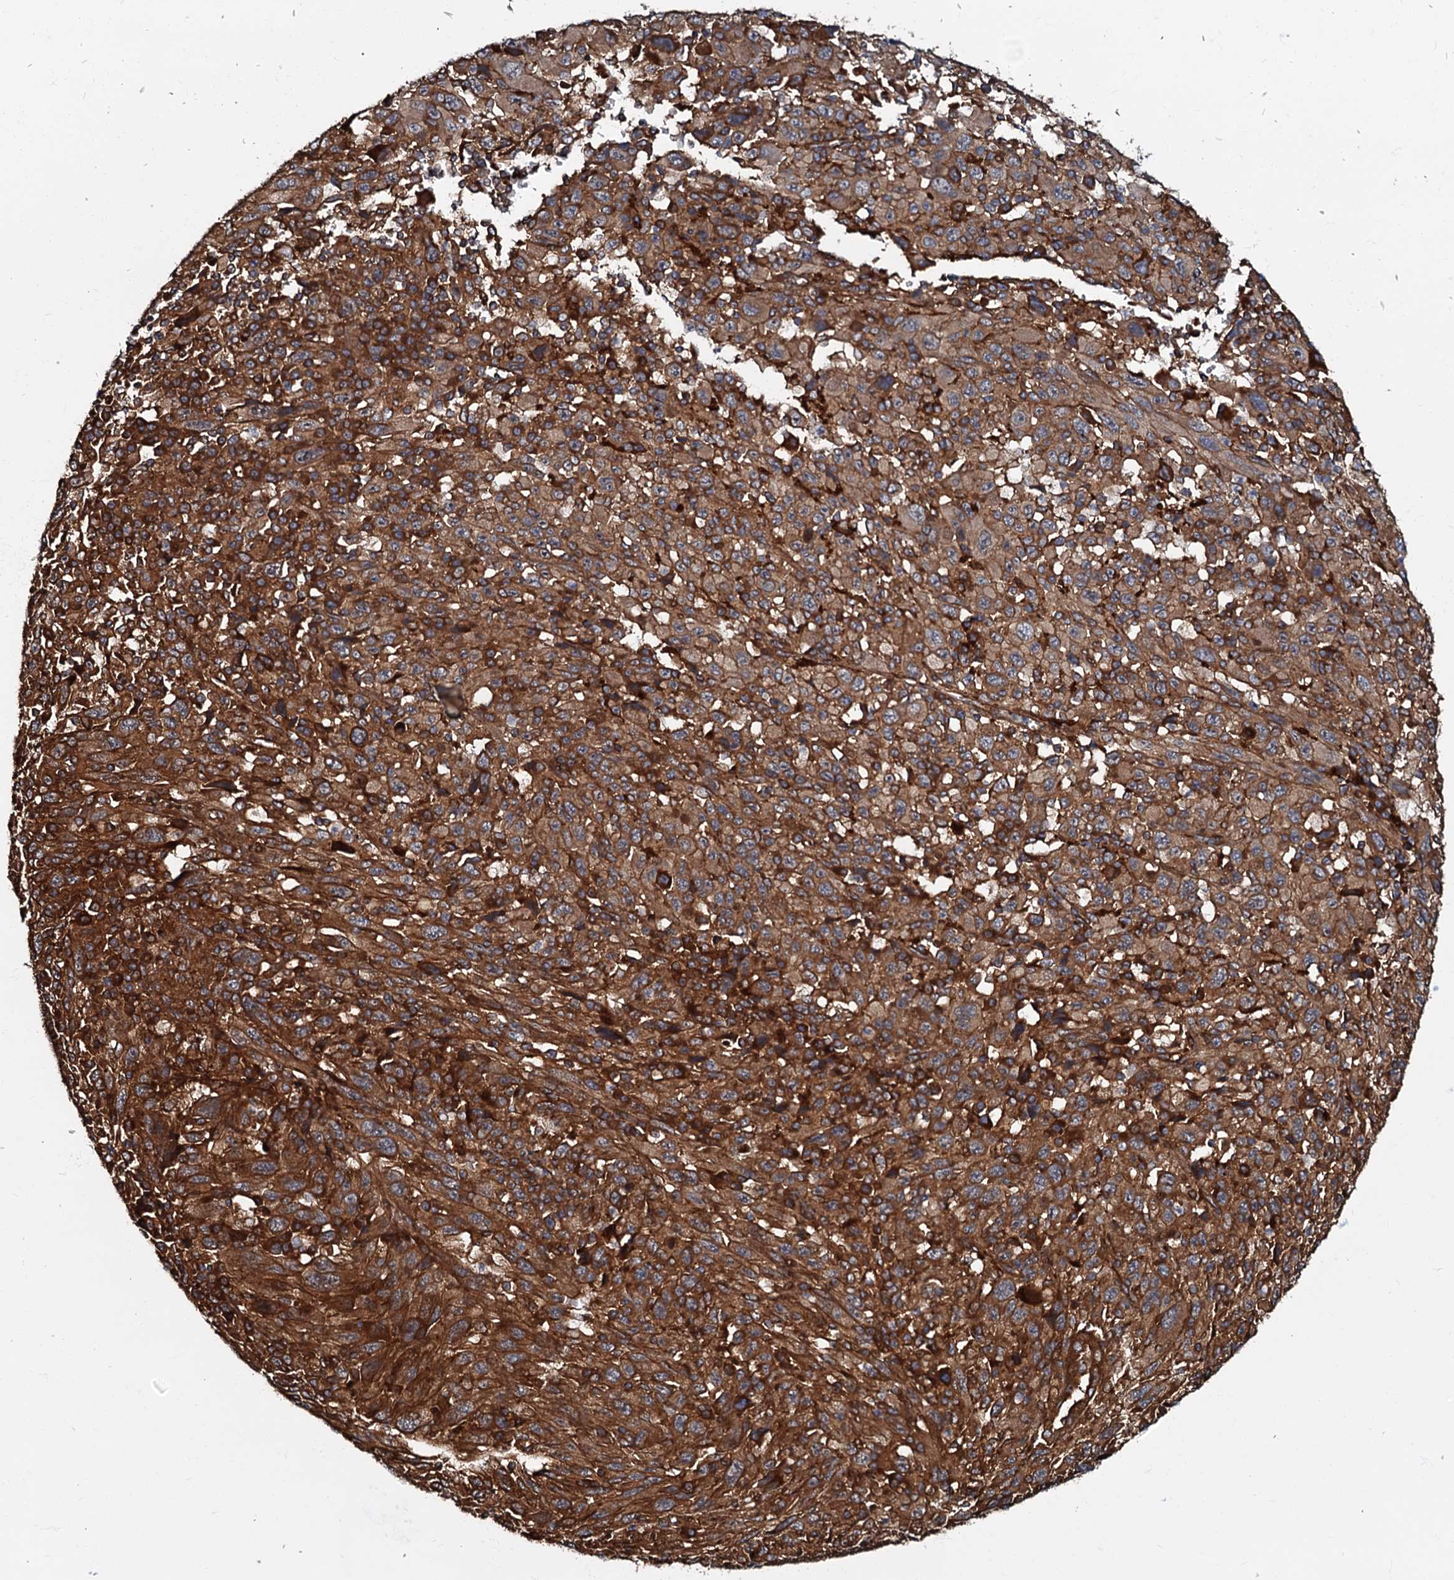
{"staining": {"intensity": "strong", "quantity": "25%-75%", "location": "cytoplasmic/membranous"}, "tissue": "melanoma", "cell_type": "Tumor cells", "image_type": "cancer", "snomed": [{"axis": "morphology", "description": "Malignant melanoma, Metastatic site"}, {"axis": "topography", "description": "Skin"}], "caption": "Melanoma stained with a protein marker displays strong staining in tumor cells.", "gene": "BLOC1S6", "patient": {"sex": "female", "age": 56}}